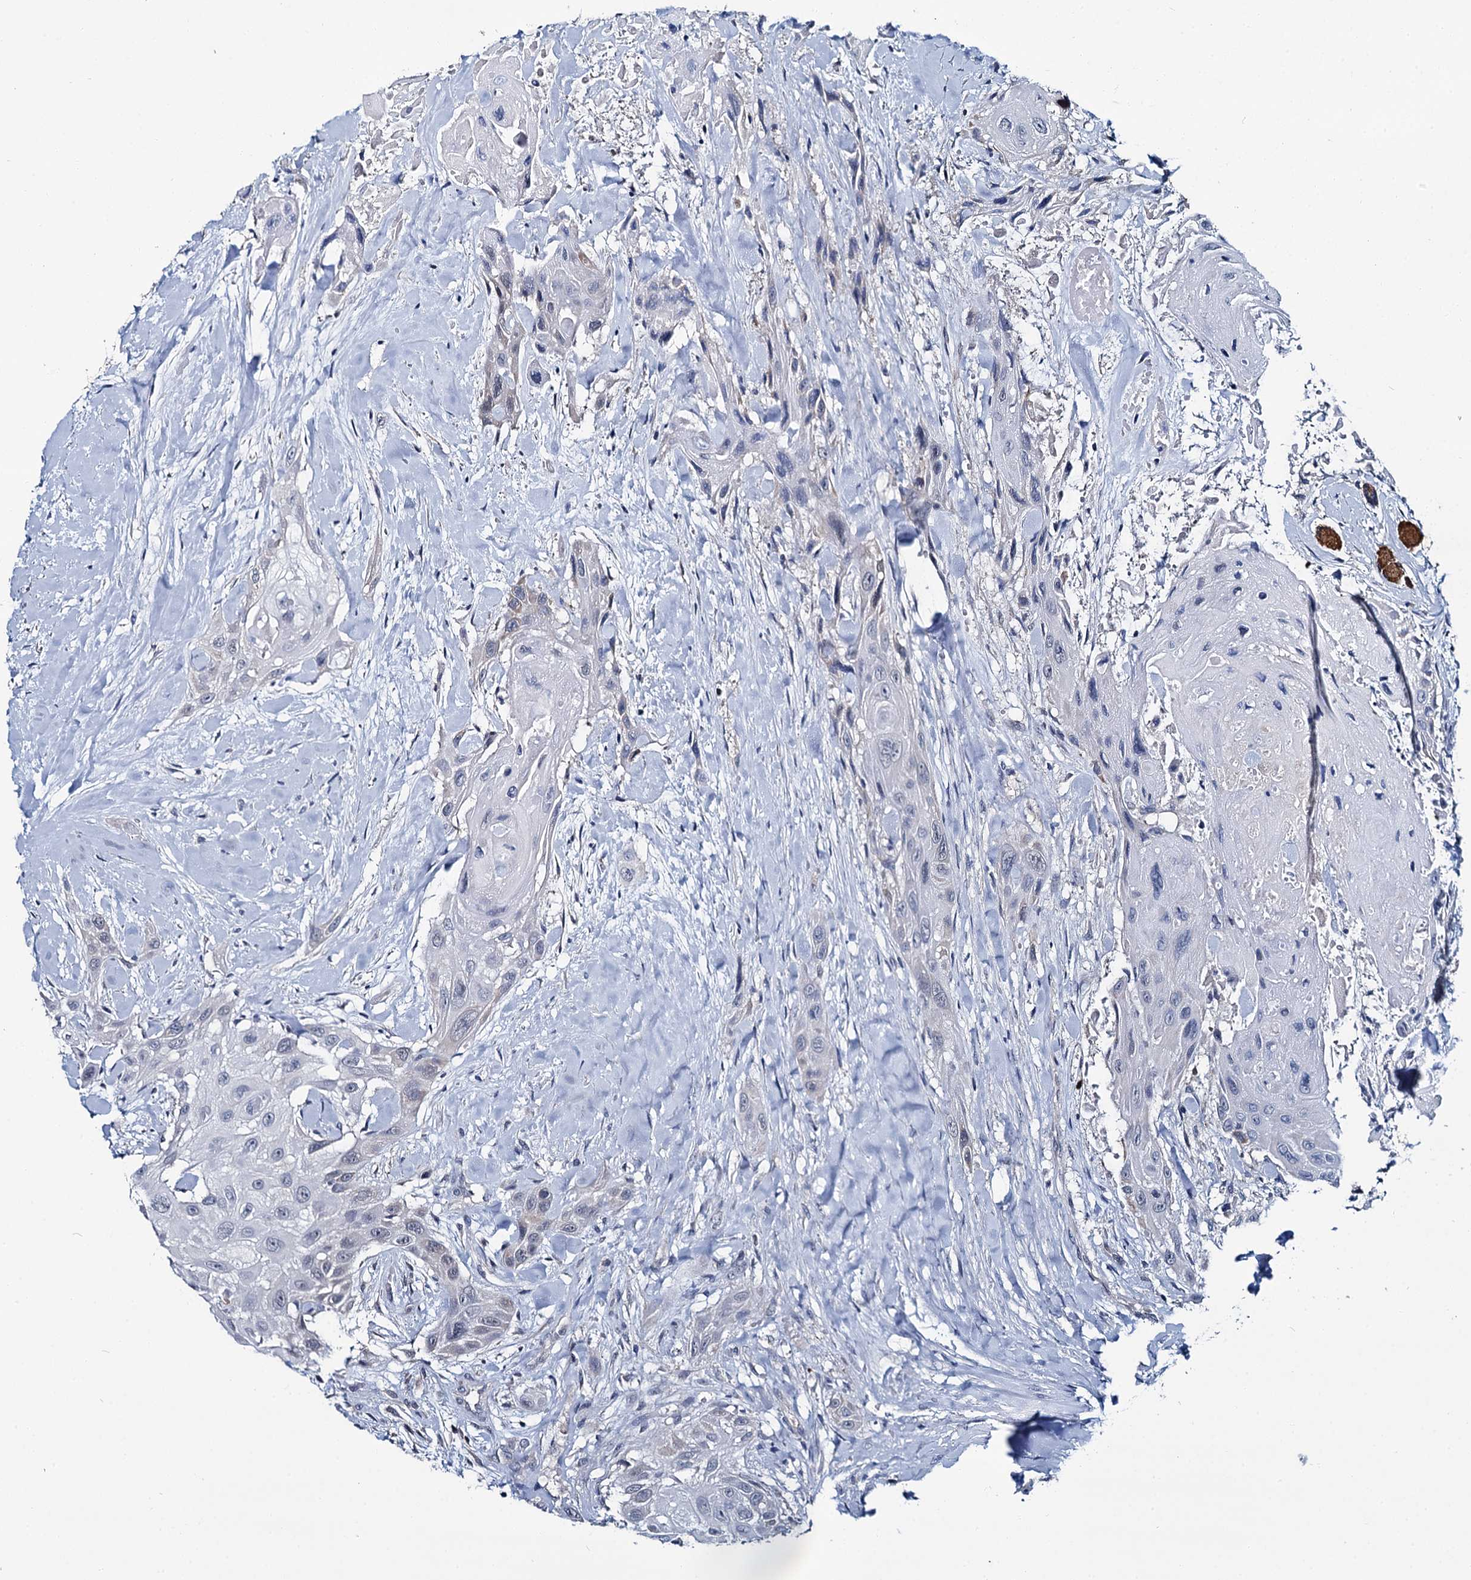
{"staining": {"intensity": "negative", "quantity": "none", "location": "none"}, "tissue": "head and neck cancer", "cell_type": "Tumor cells", "image_type": "cancer", "snomed": [{"axis": "morphology", "description": "Squamous cell carcinoma, NOS"}, {"axis": "topography", "description": "Head-Neck"}], "caption": "A high-resolution image shows immunohistochemistry (IHC) staining of head and neck cancer, which exhibits no significant expression in tumor cells.", "gene": "MIOX", "patient": {"sex": "male", "age": 81}}